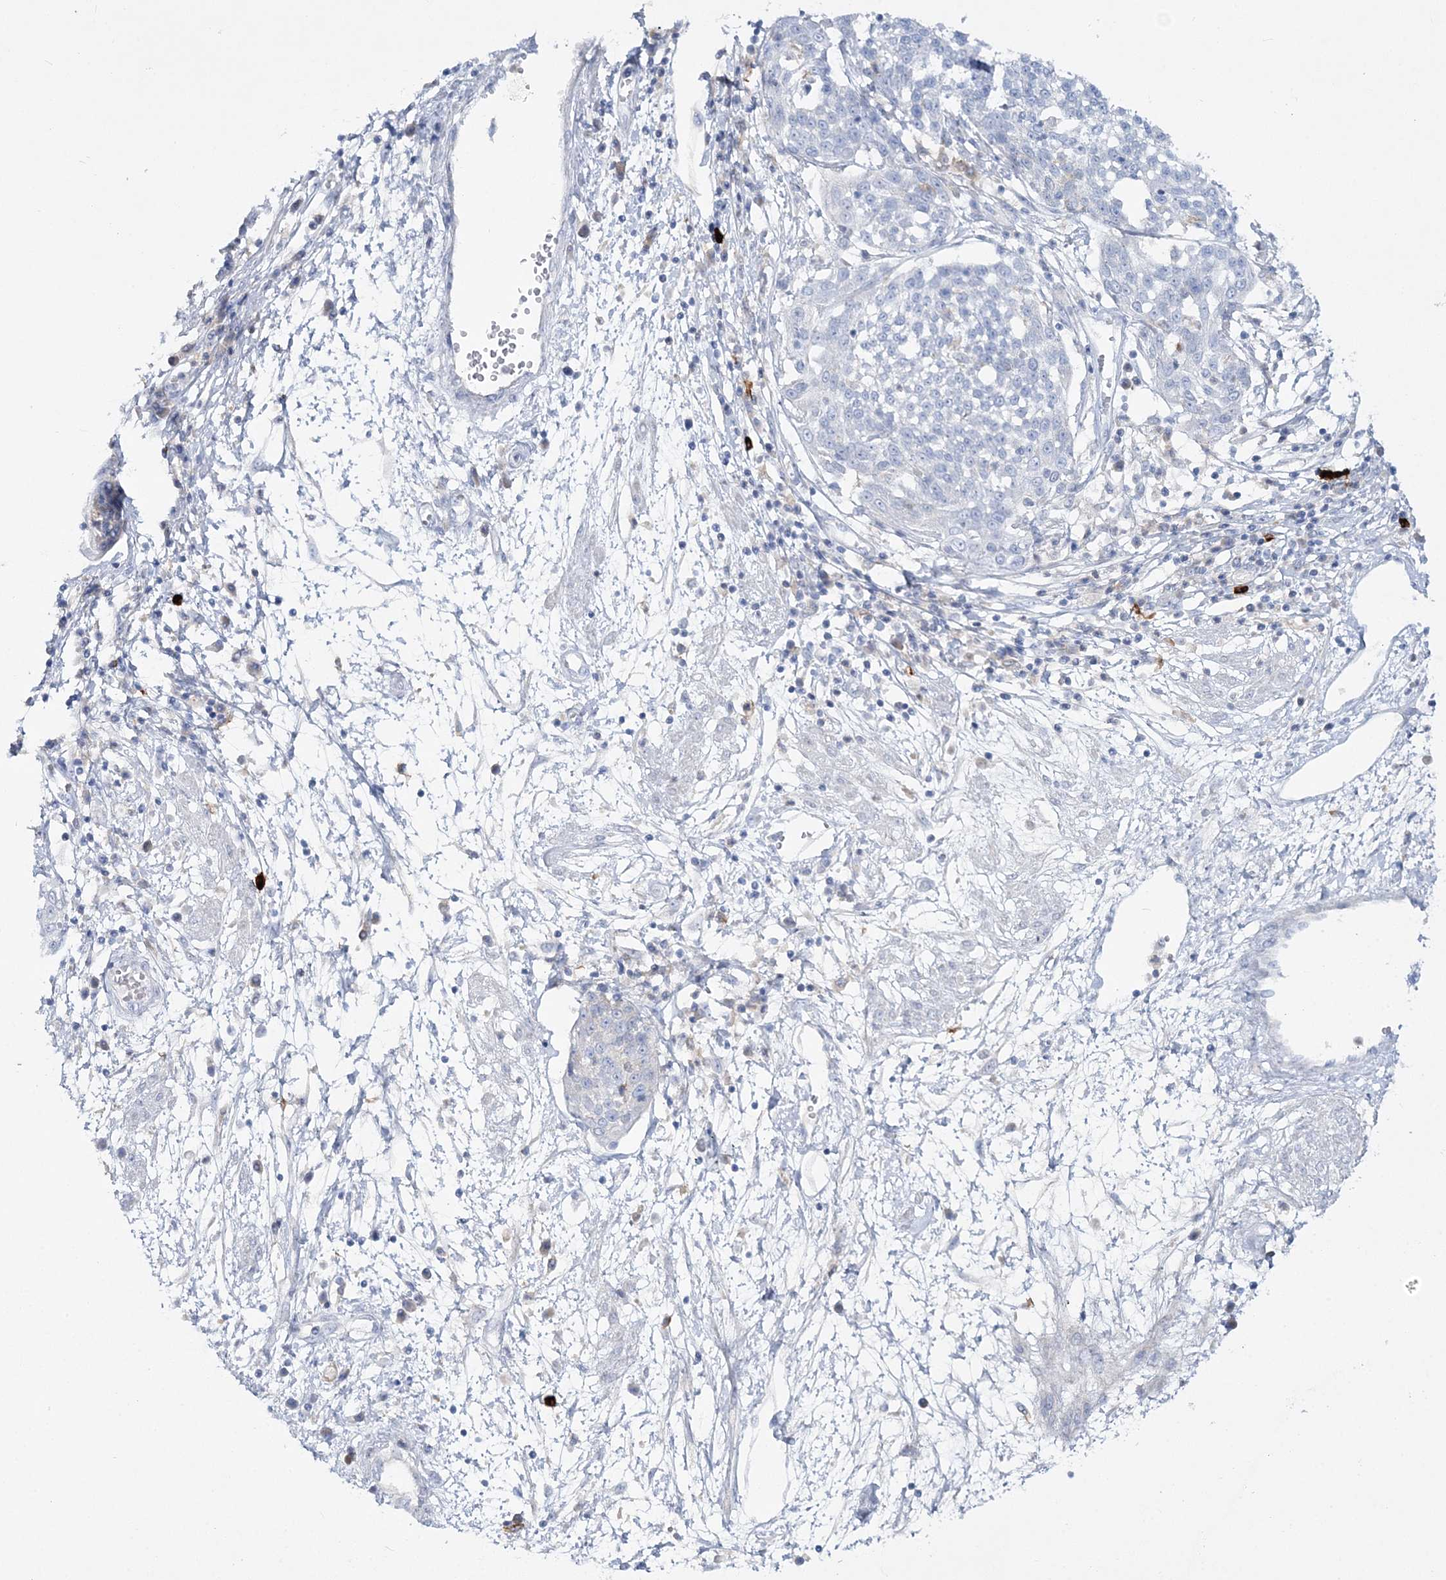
{"staining": {"intensity": "negative", "quantity": "none", "location": "none"}, "tissue": "cervical cancer", "cell_type": "Tumor cells", "image_type": "cancer", "snomed": [{"axis": "morphology", "description": "Squamous cell carcinoma, NOS"}, {"axis": "topography", "description": "Cervix"}], "caption": "Tumor cells are negative for brown protein staining in cervical squamous cell carcinoma. Nuclei are stained in blue.", "gene": "WDSUB1", "patient": {"sex": "female", "age": 34}}